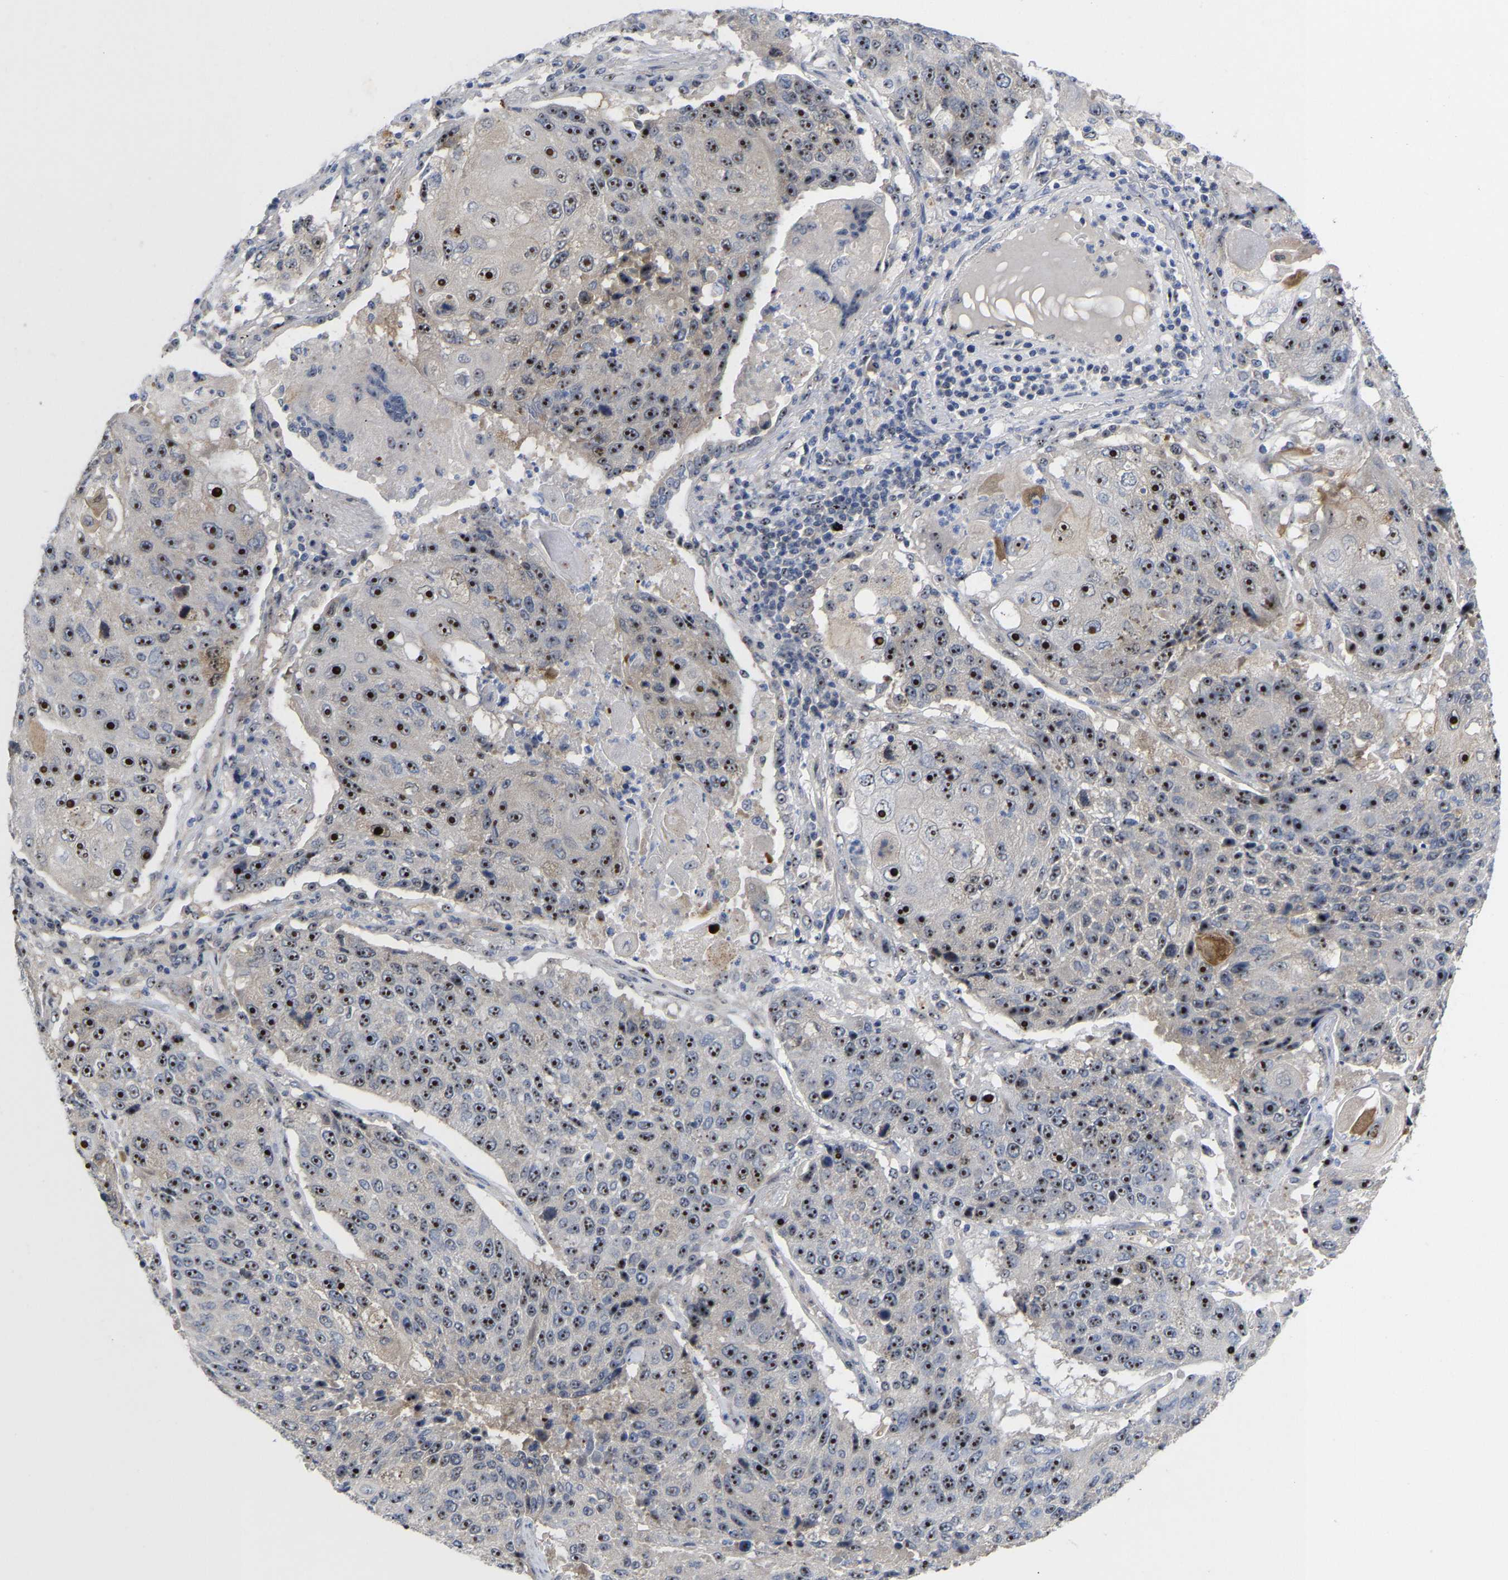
{"staining": {"intensity": "strong", "quantity": ">75%", "location": "nuclear"}, "tissue": "lung cancer", "cell_type": "Tumor cells", "image_type": "cancer", "snomed": [{"axis": "morphology", "description": "Squamous cell carcinoma, NOS"}, {"axis": "topography", "description": "Lung"}], "caption": "A photomicrograph of human squamous cell carcinoma (lung) stained for a protein reveals strong nuclear brown staining in tumor cells.", "gene": "NLE1", "patient": {"sex": "male", "age": 61}}